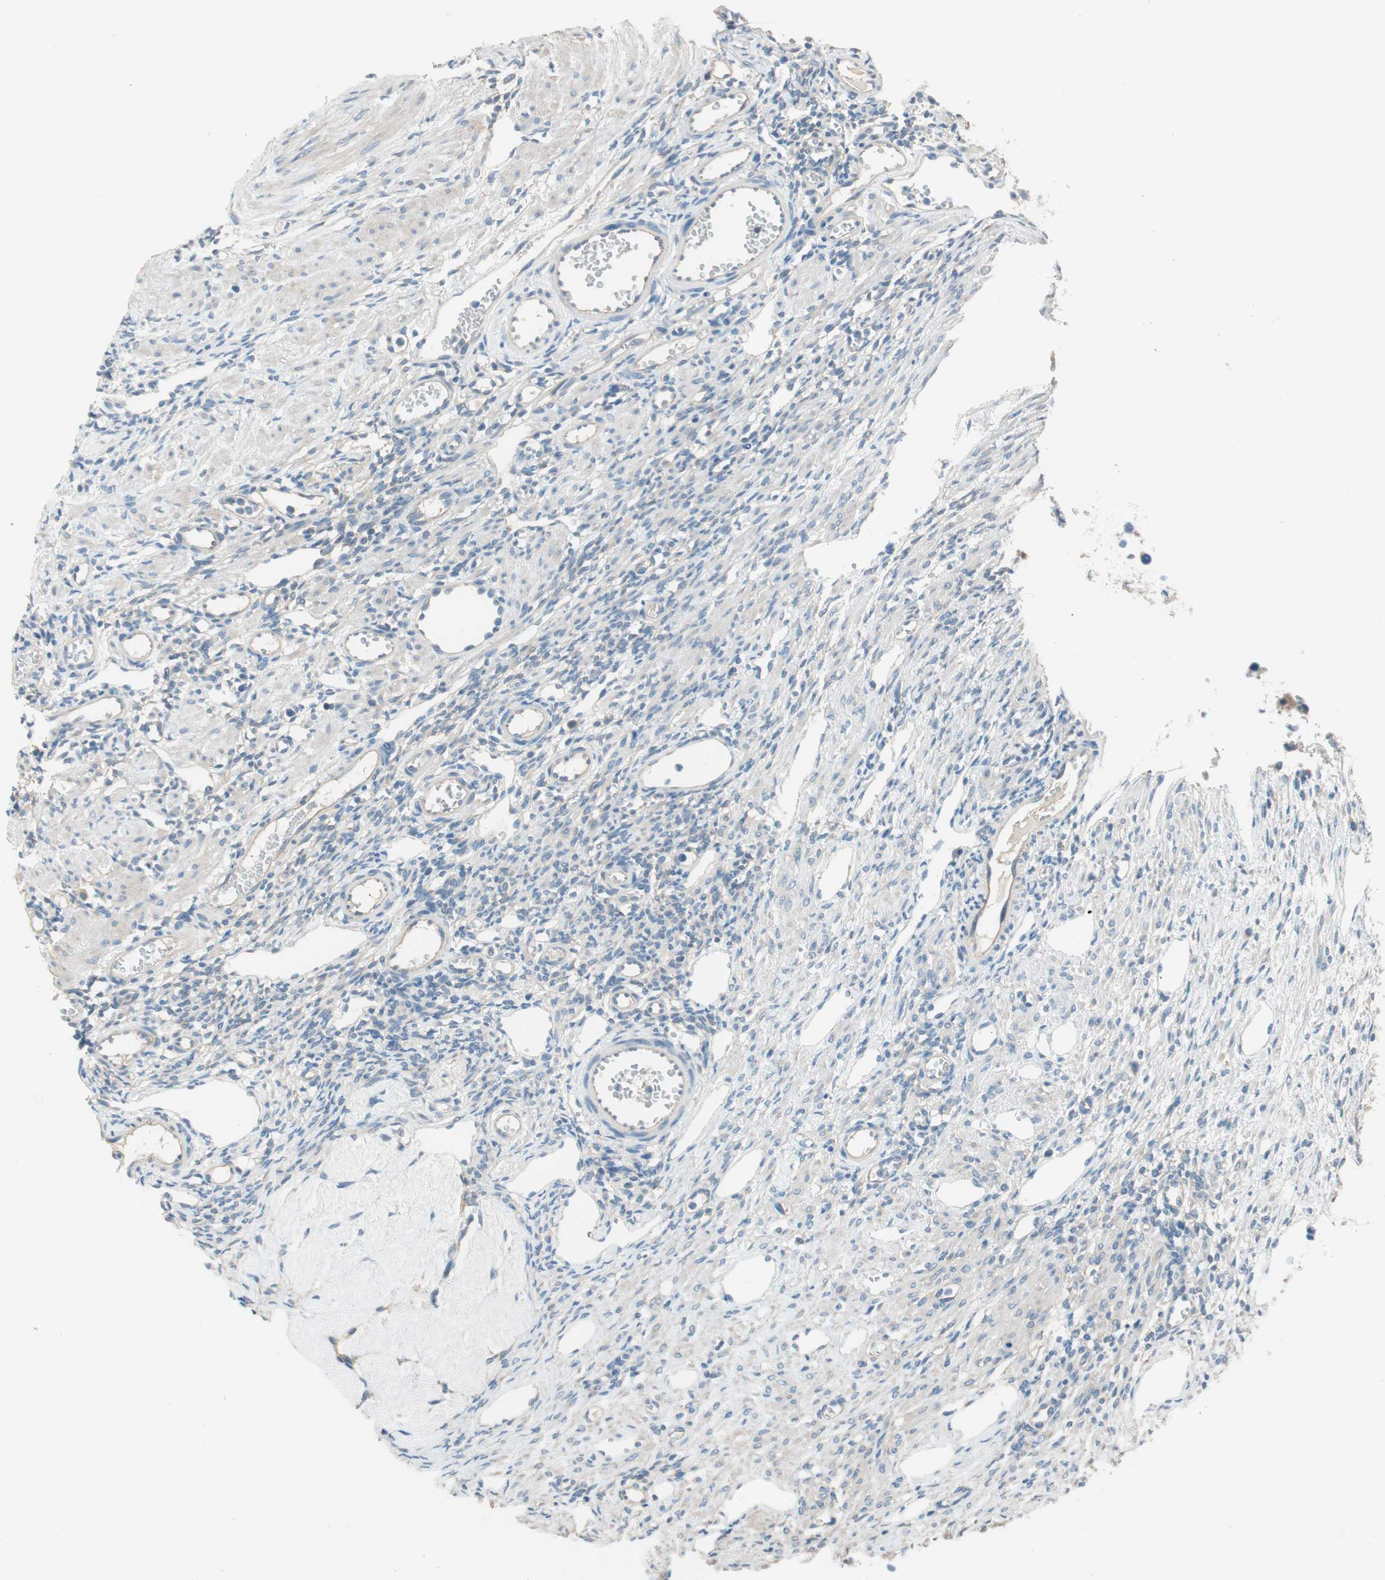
{"staining": {"intensity": "negative", "quantity": "none", "location": "none"}, "tissue": "ovary", "cell_type": "Follicle cells", "image_type": "normal", "snomed": [{"axis": "morphology", "description": "Normal tissue, NOS"}, {"axis": "topography", "description": "Ovary"}], "caption": "Follicle cells show no significant protein positivity in unremarkable ovary. Brightfield microscopy of immunohistochemistry (IHC) stained with DAB (brown) and hematoxylin (blue), captured at high magnification.", "gene": "GLUL", "patient": {"sex": "female", "age": 33}}